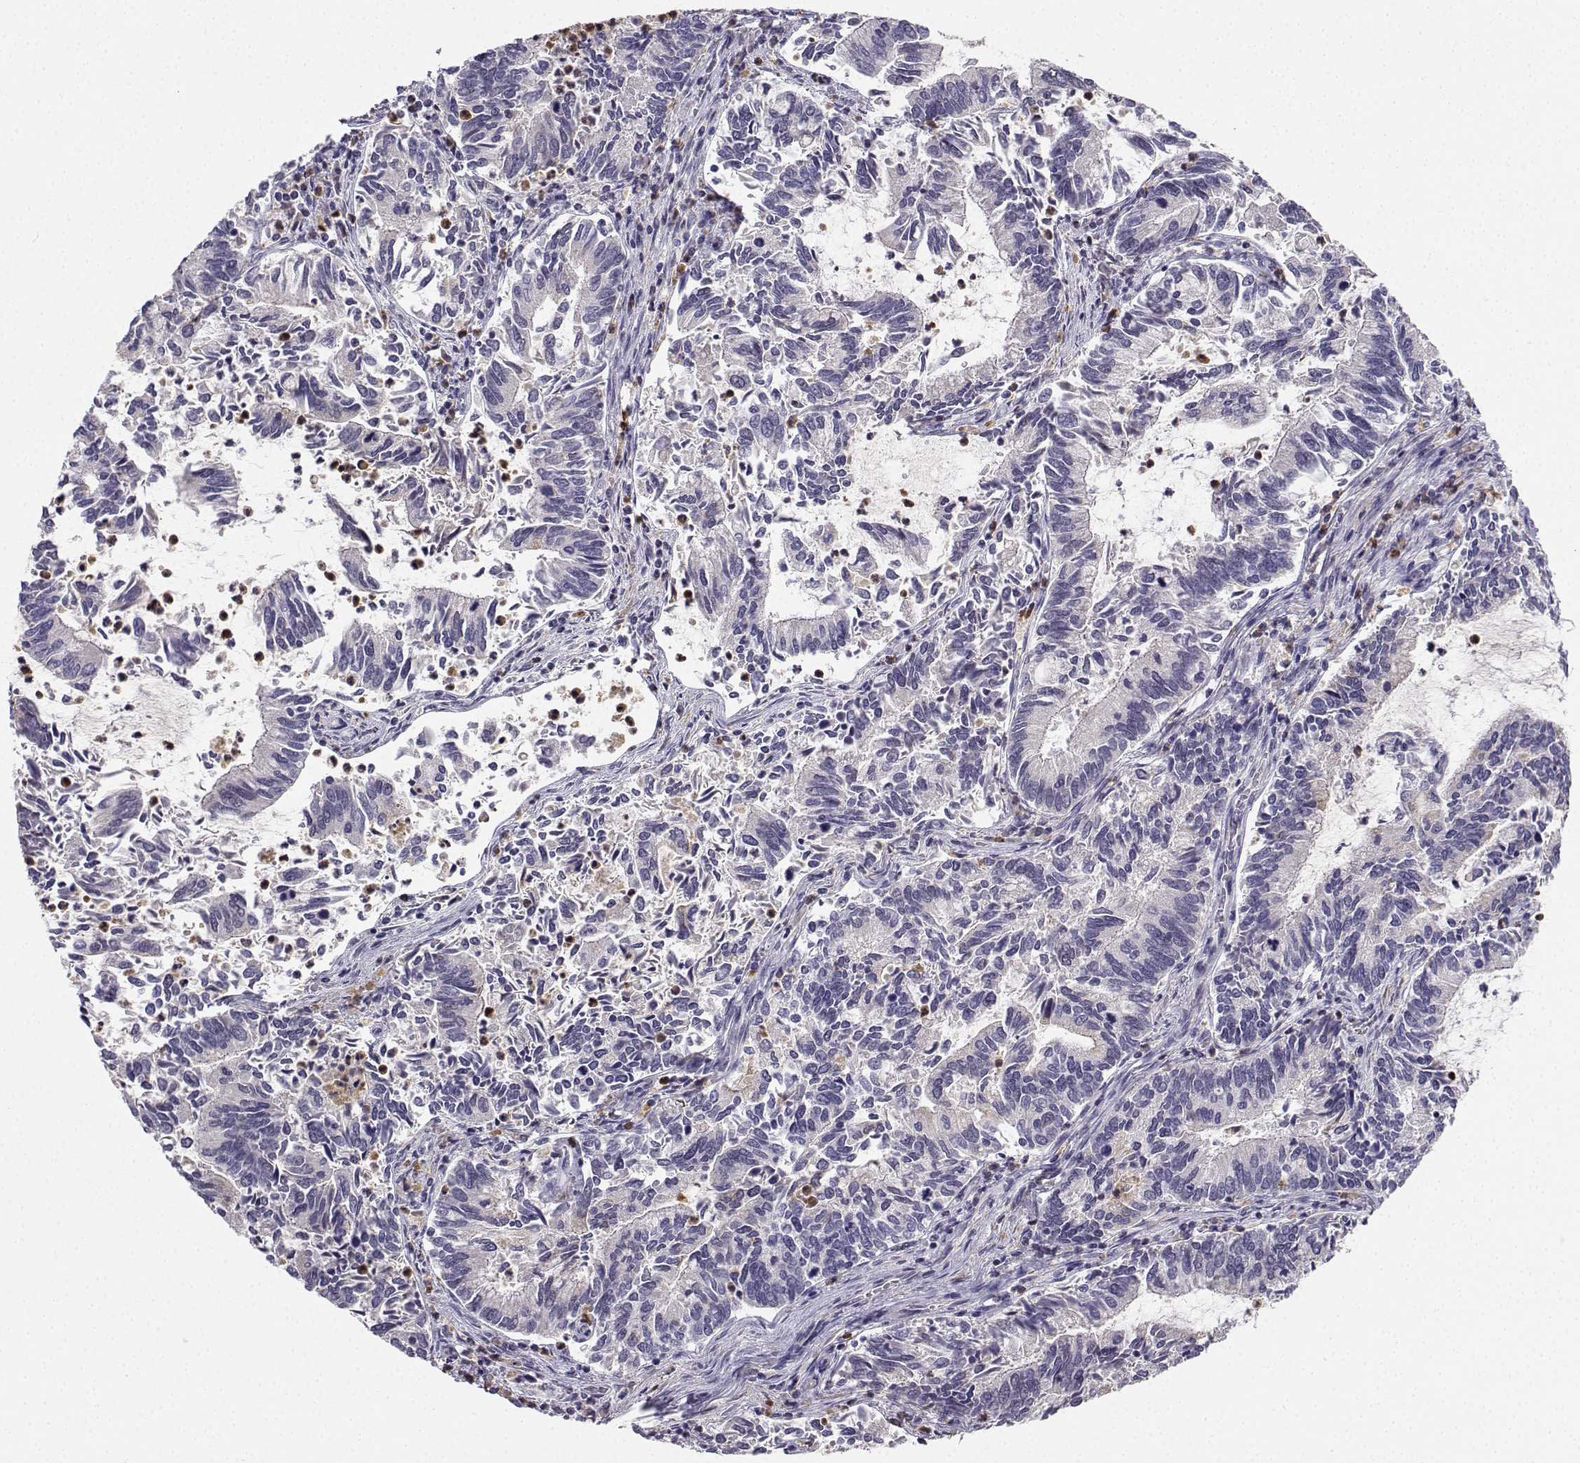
{"staining": {"intensity": "negative", "quantity": "none", "location": "none"}, "tissue": "cervical cancer", "cell_type": "Tumor cells", "image_type": "cancer", "snomed": [{"axis": "morphology", "description": "Adenocarcinoma, NOS"}, {"axis": "topography", "description": "Cervix"}], "caption": "Tumor cells are negative for protein expression in human cervical cancer (adenocarcinoma).", "gene": "CALY", "patient": {"sex": "female", "age": 42}}